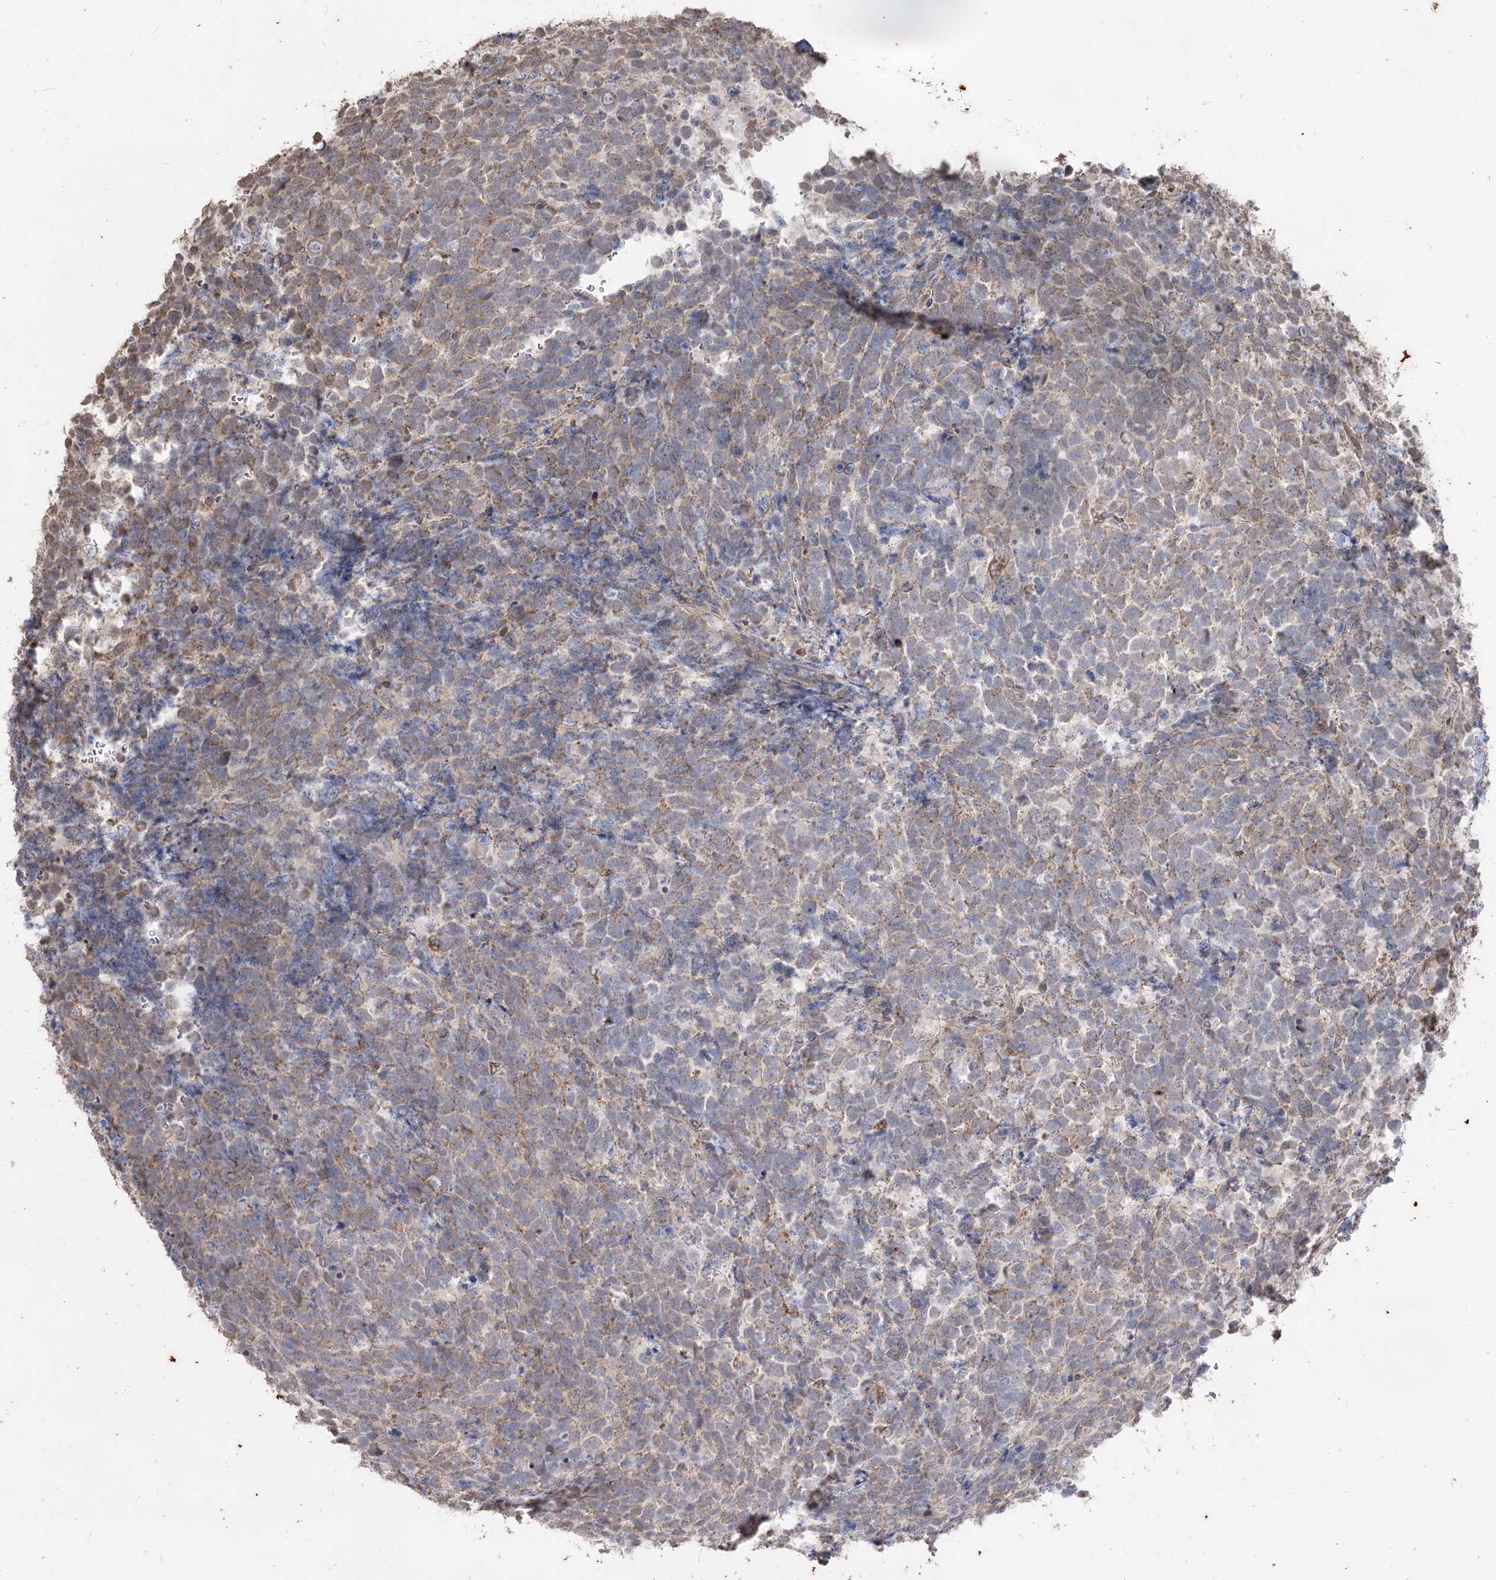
{"staining": {"intensity": "weak", "quantity": ">75%", "location": "cytoplasmic/membranous"}, "tissue": "urothelial cancer", "cell_type": "Tumor cells", "image_type": "cancer", "snomed": [{"axis": "morphology", "description": "Urothelial carcinoma, High grade"}, {"axis": "topography", "description": "Urinary bladder"}], "caption": "Brown immunohistochemical staining in human urothelial cancer demonstrates weak cytoplasmic/membranous positivity in about >75% of tumor cells. The protein of interest is shown in brown color, while the nuclei are stained blue.", "gene": "ZSCAN23", "patient": {"sex": "female", "age": 82}}